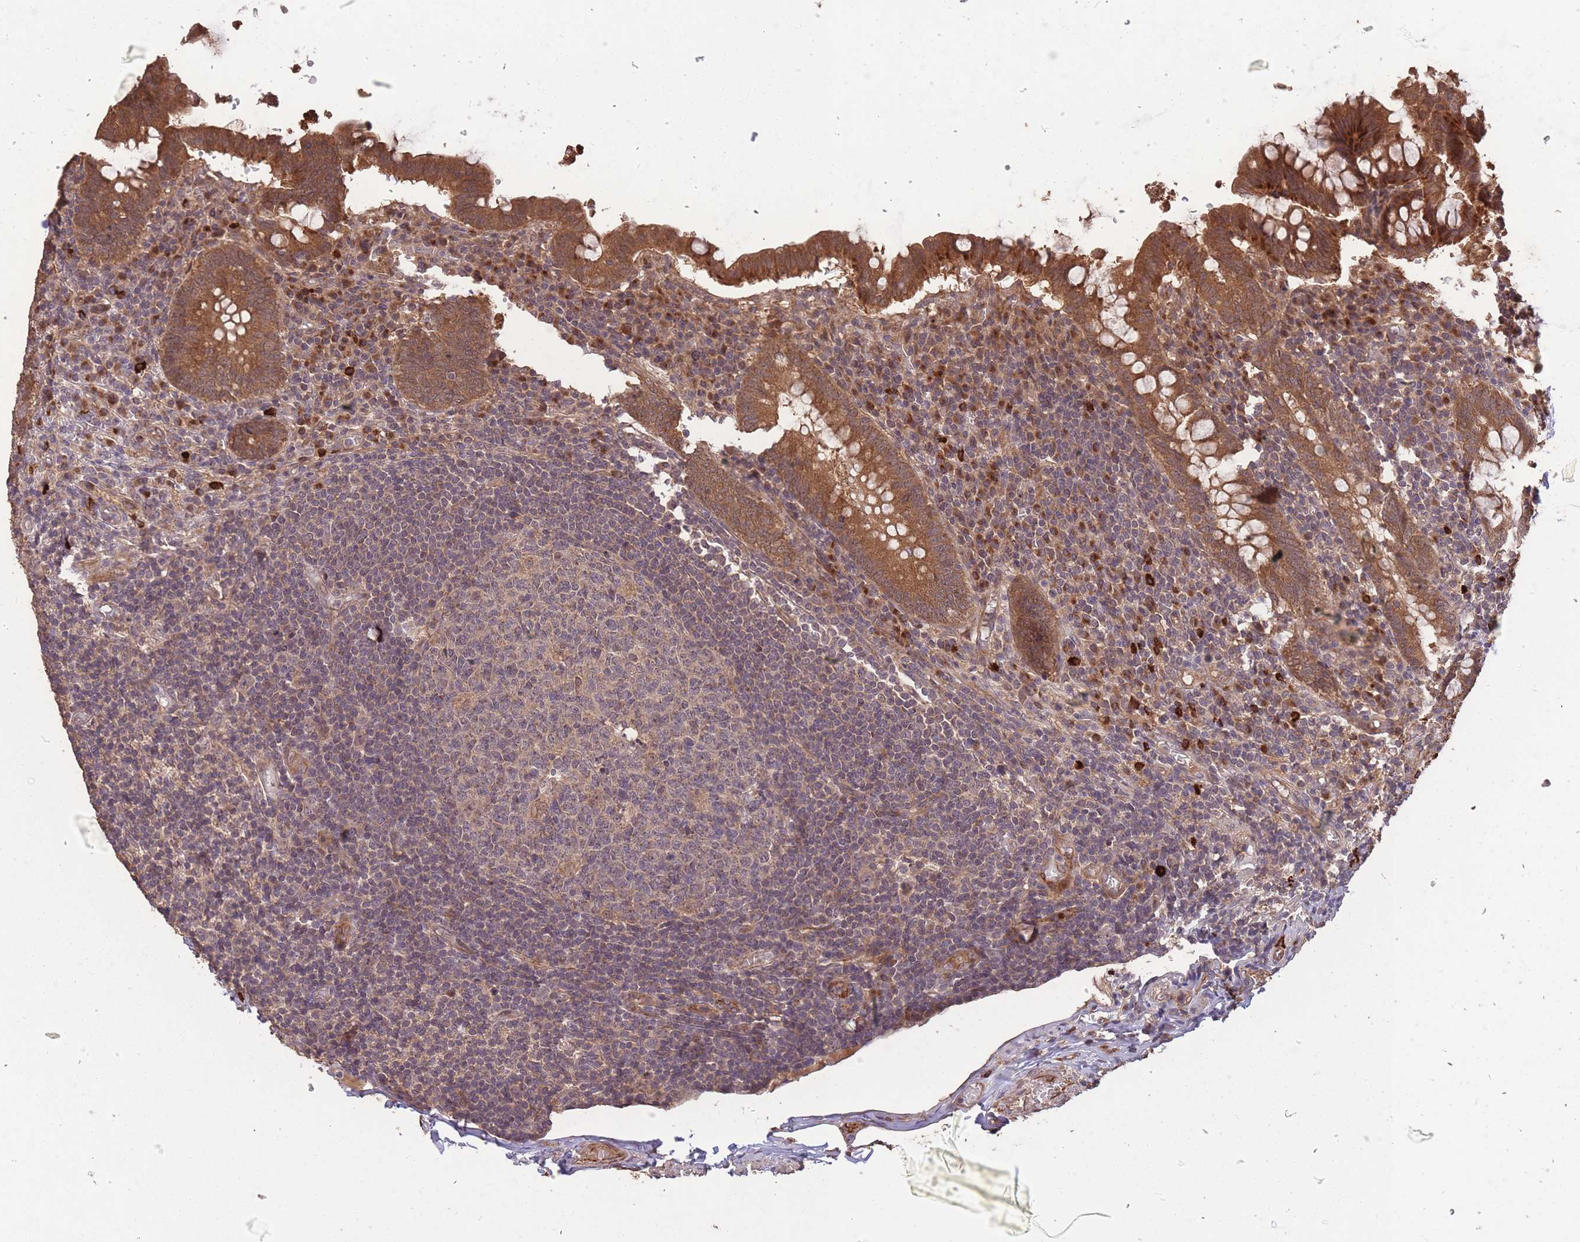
{"staining": {"intensity": "strong", "quantity": ">75%", "location": "cytoplasmic/membranous"}, "tissue": "appendix", "cell_type": "Glandular cells", "image_type": "normal", "snomed": [{"axis": "morphology", "description": "Normal tissue, NOS"}, {"axis": "topography", "description": "Appendix"}], "caption": "A high amount of strong cytoplasmic/membranous expression is identified in approximately >75% of glandular cells in normal appendix. (brown staining indicates protein expression, while blue staining denotes nuclei).", "gene": "ERBB3", "patient": {"sex": "male", "age": 83}}